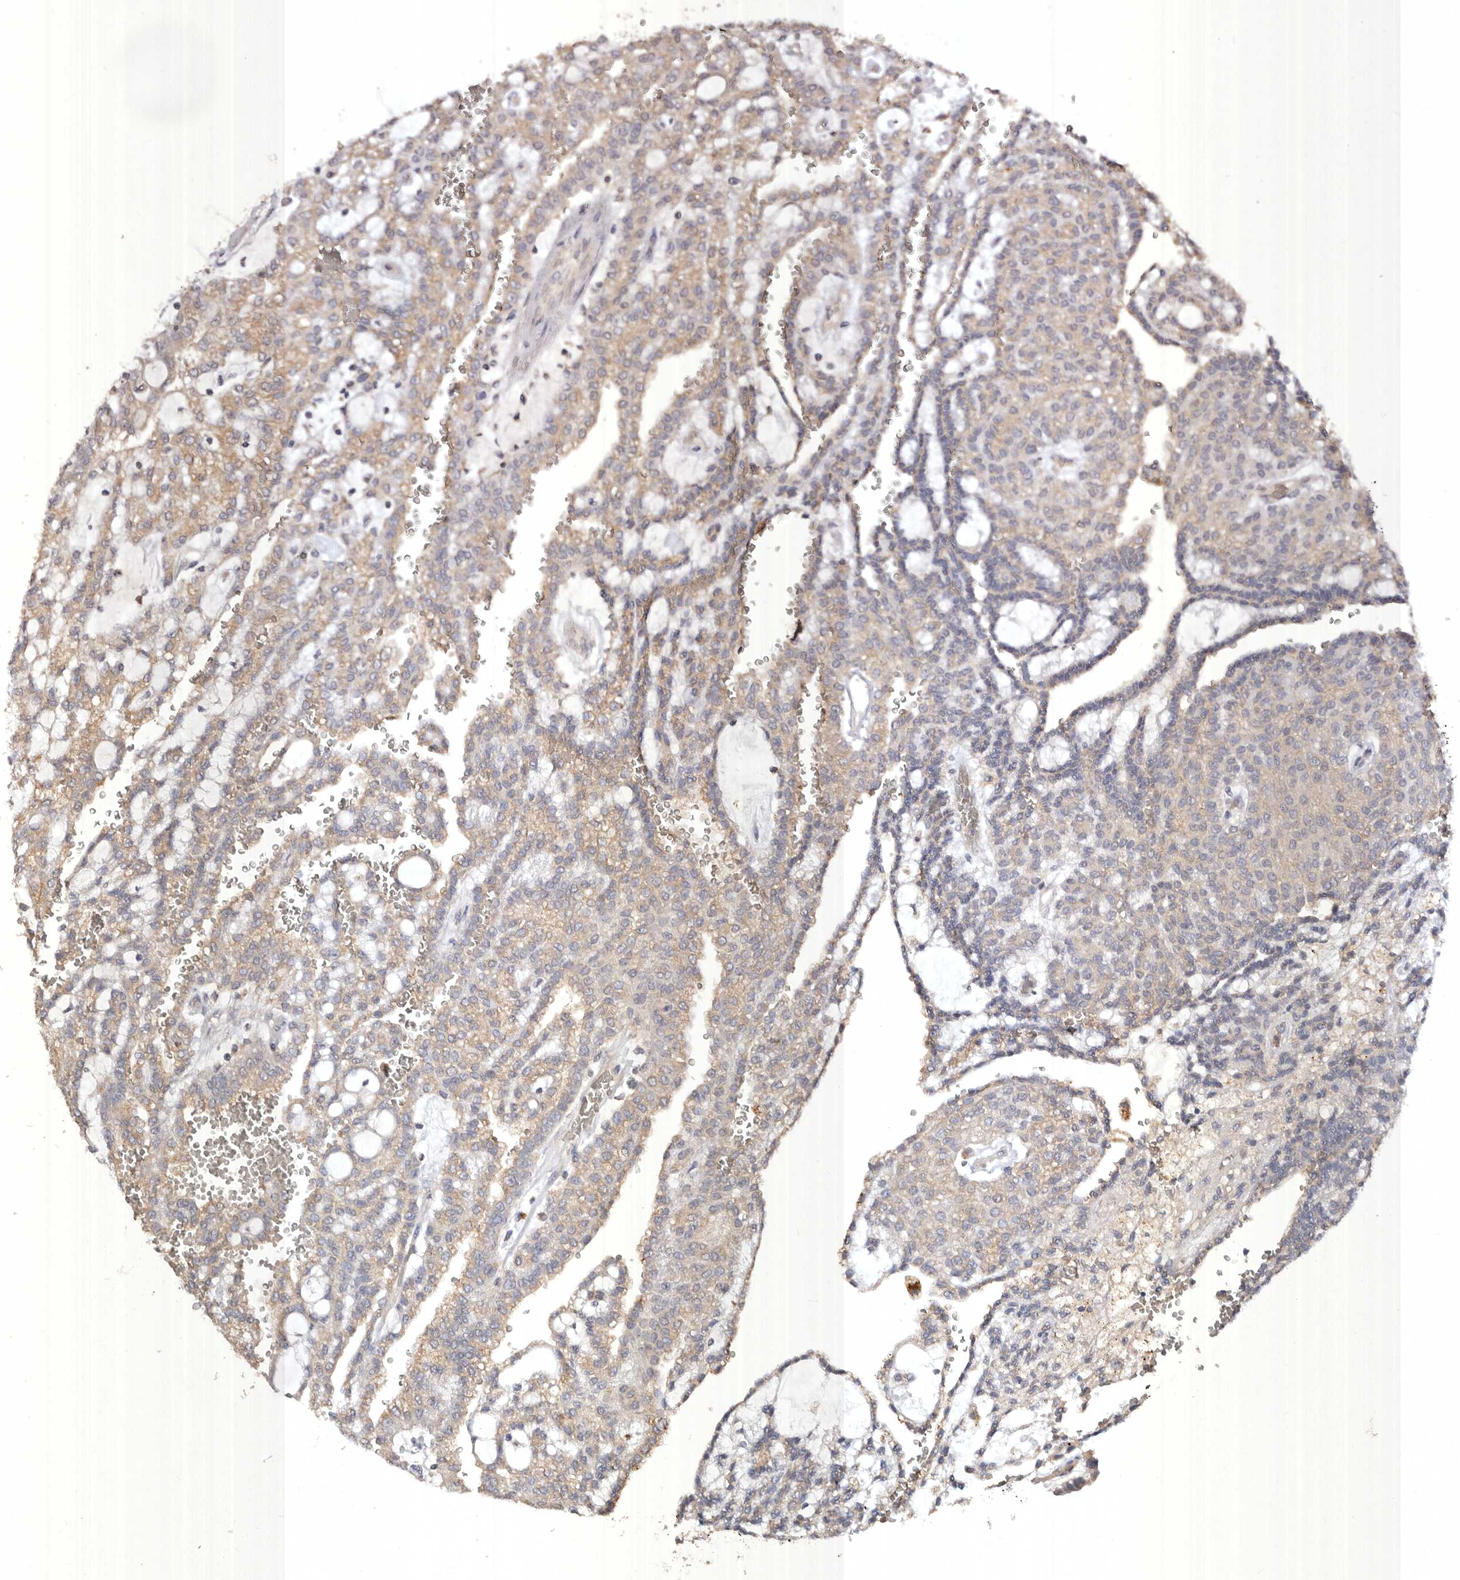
{"staining": {"intensity": "weak", "quantity": ">75%", "location": "cytoplasmic/membranous"}, "tissue": "renal cancer", "cell_type": "Tumor cells", "image_type": "cancer", "snomed": [{"axis": "morphology", "description": "Adenocarcinoma, NOS"}, {"axis": "topography", "description": "Kidney"}], "caption": "Protein analysis of adenocarcinoma (renal) tissue reveals weak cytoplasmic/membranous positivity in approximately >75% of tumor cells.", "gene": "EDEM1", "patient": {"sex": "male", "age": 63}}